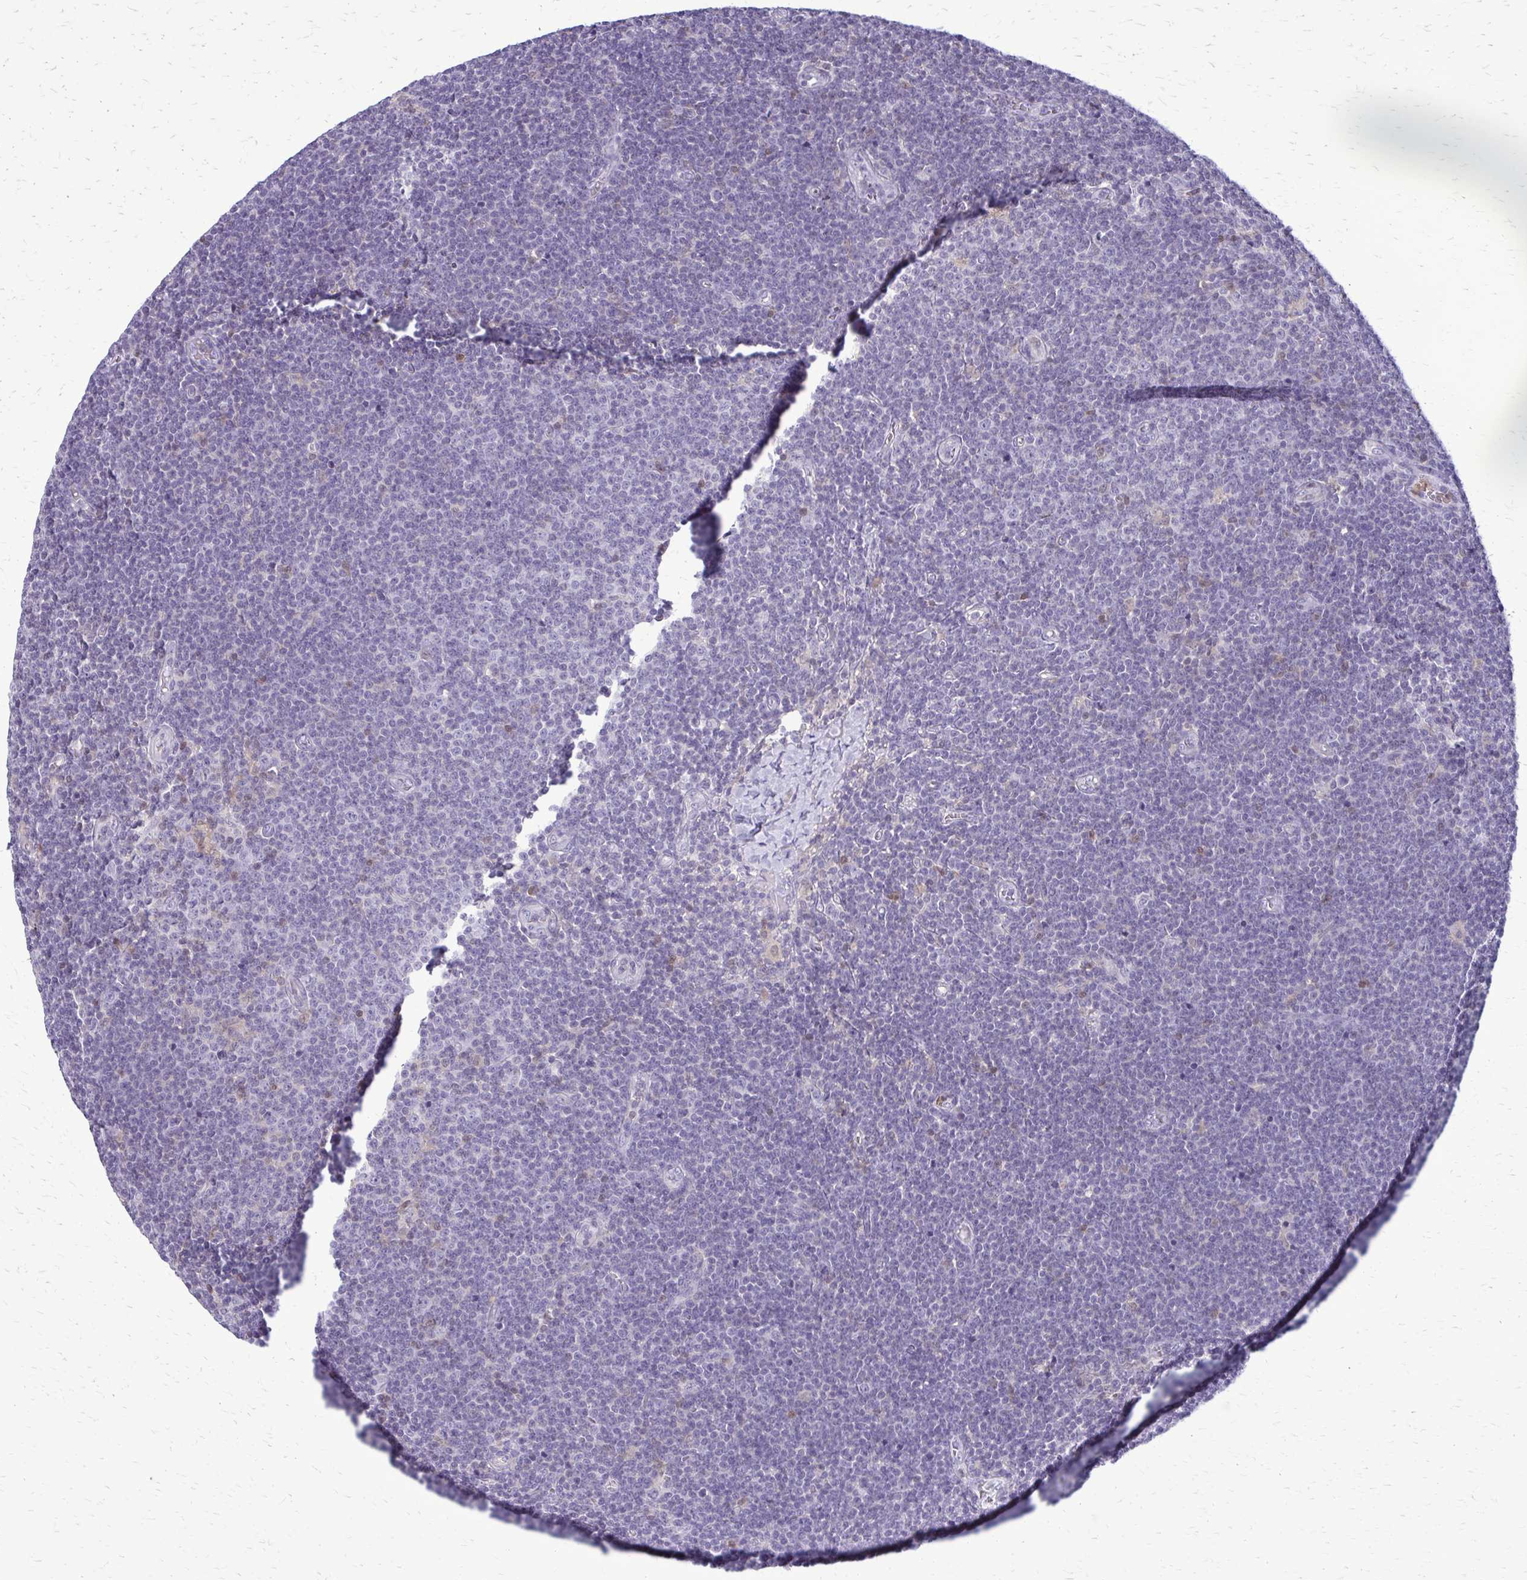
{"staining": {"intensity": "negative", "quantity": "none", "location": "none"}, "tissue": "lymphoma", "cell_type": "Tumor cells", "image_type": "cancer", "snomed": [{"axis": "morphology", "description": "Malignant lymphoma, non-Hodgkin's type, Low grade"}, {"axis": "topography", "description": "Lymph node"}], "caption": "A high-resolution image shows IHC staining of lymphoma, which exhibits no significant expression in tumor cells. (DAB (3,3'-diaminobenzidine) immunohistochemistry (IHC) visualized using brightfield microscopy, high magnification).", "gene": "GLRX", "patient": {"sex": "male", "age": 48}}